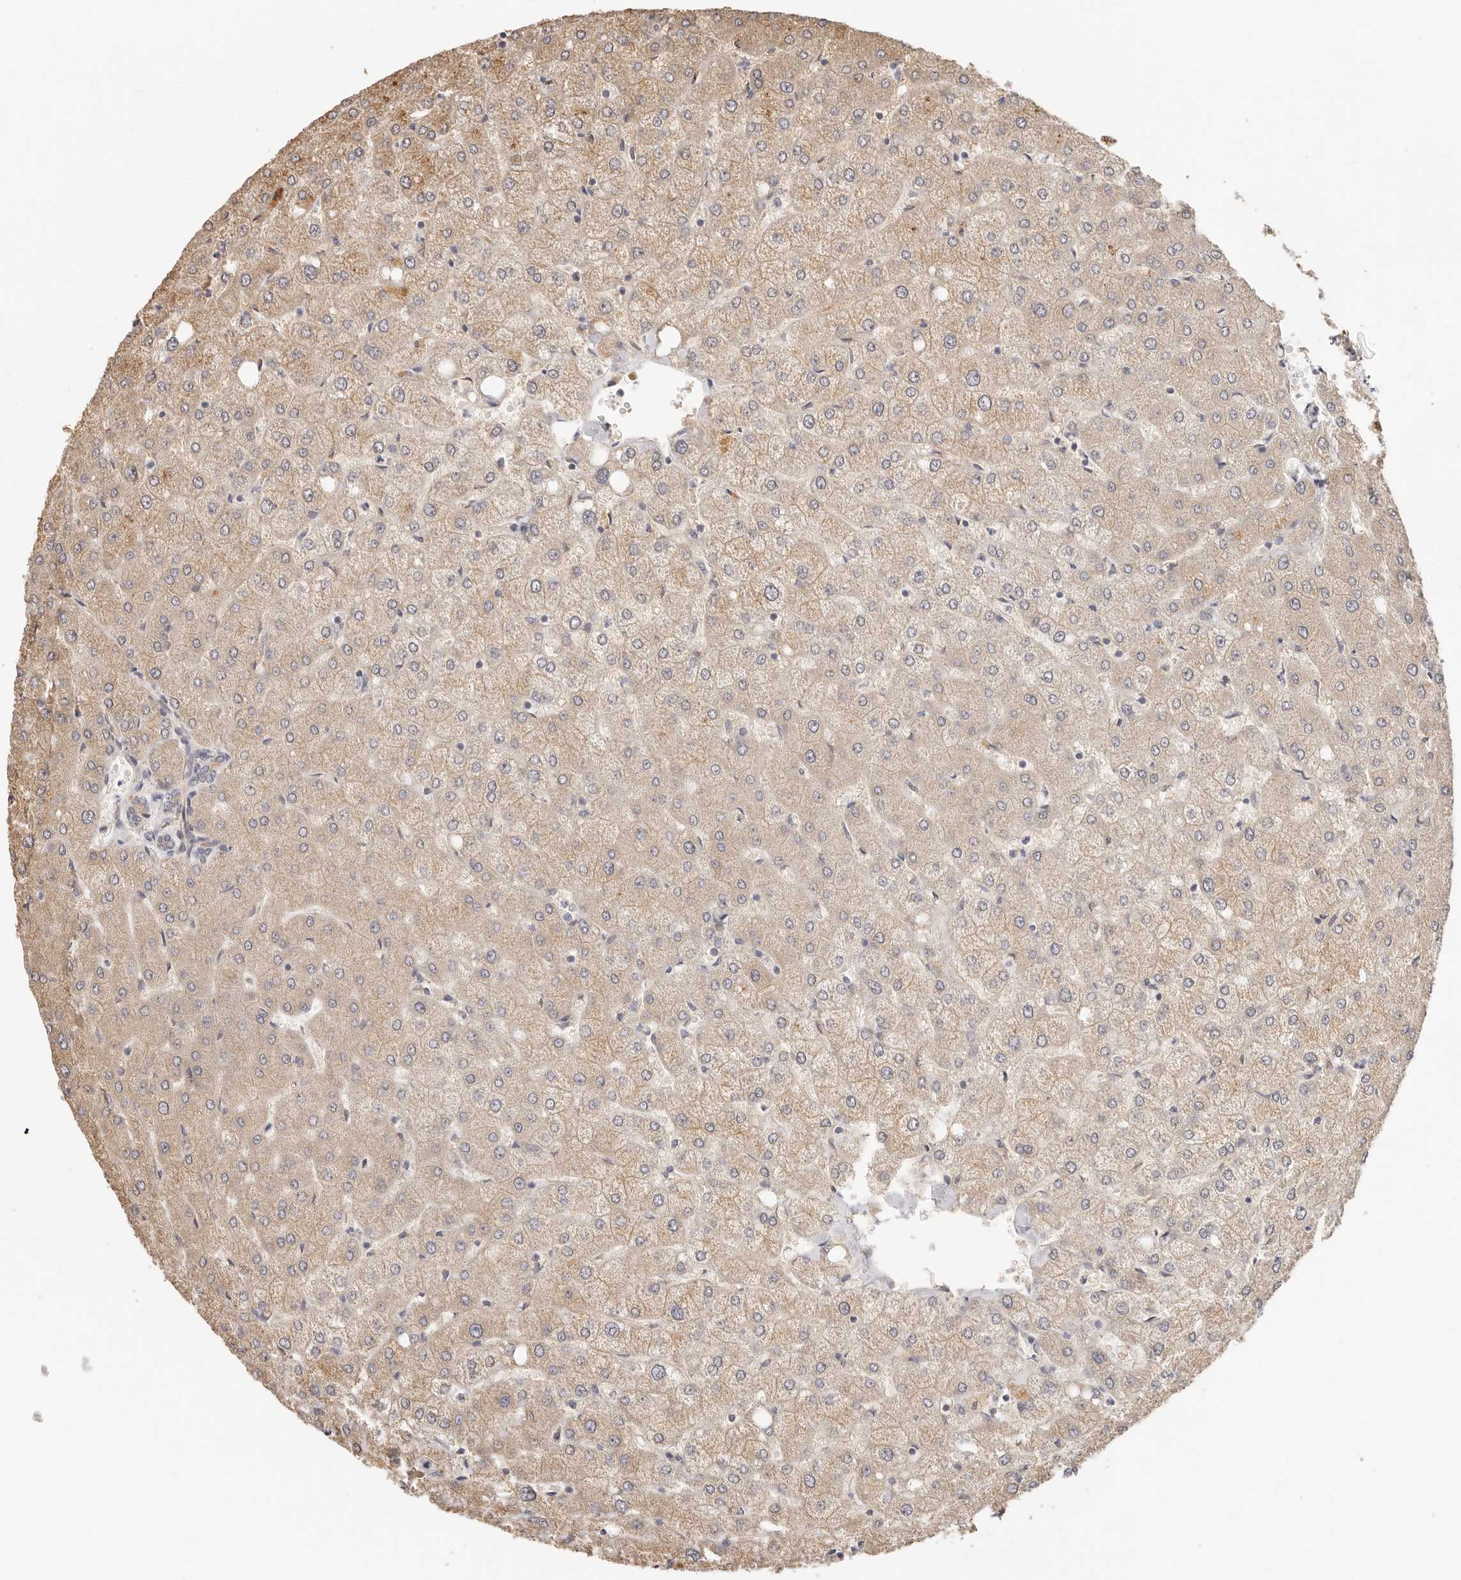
{"staining": {"intensity": "weak", "quantity": ">75%", "location": "cytoplasmic/membranous"}, "tissue": "liver", "cell_type": "Cholangiocytes", "image_type": "normal", "snomed": [{"axis": "morphology", "description": "Normal tissue, NOS"}, {"axis": "topography", "description": "Liver"}], "caption": "Brown immunohistochemical staining in unremarkable human liver exhibits weak cytoplasmic/membranous staining in about >75% of cholangiocytes. (brown staining indicates protein expression, while blue staining denotes nuclei).", "gene": "AFDN", "patient": {"sex": "female", "age": 54}}